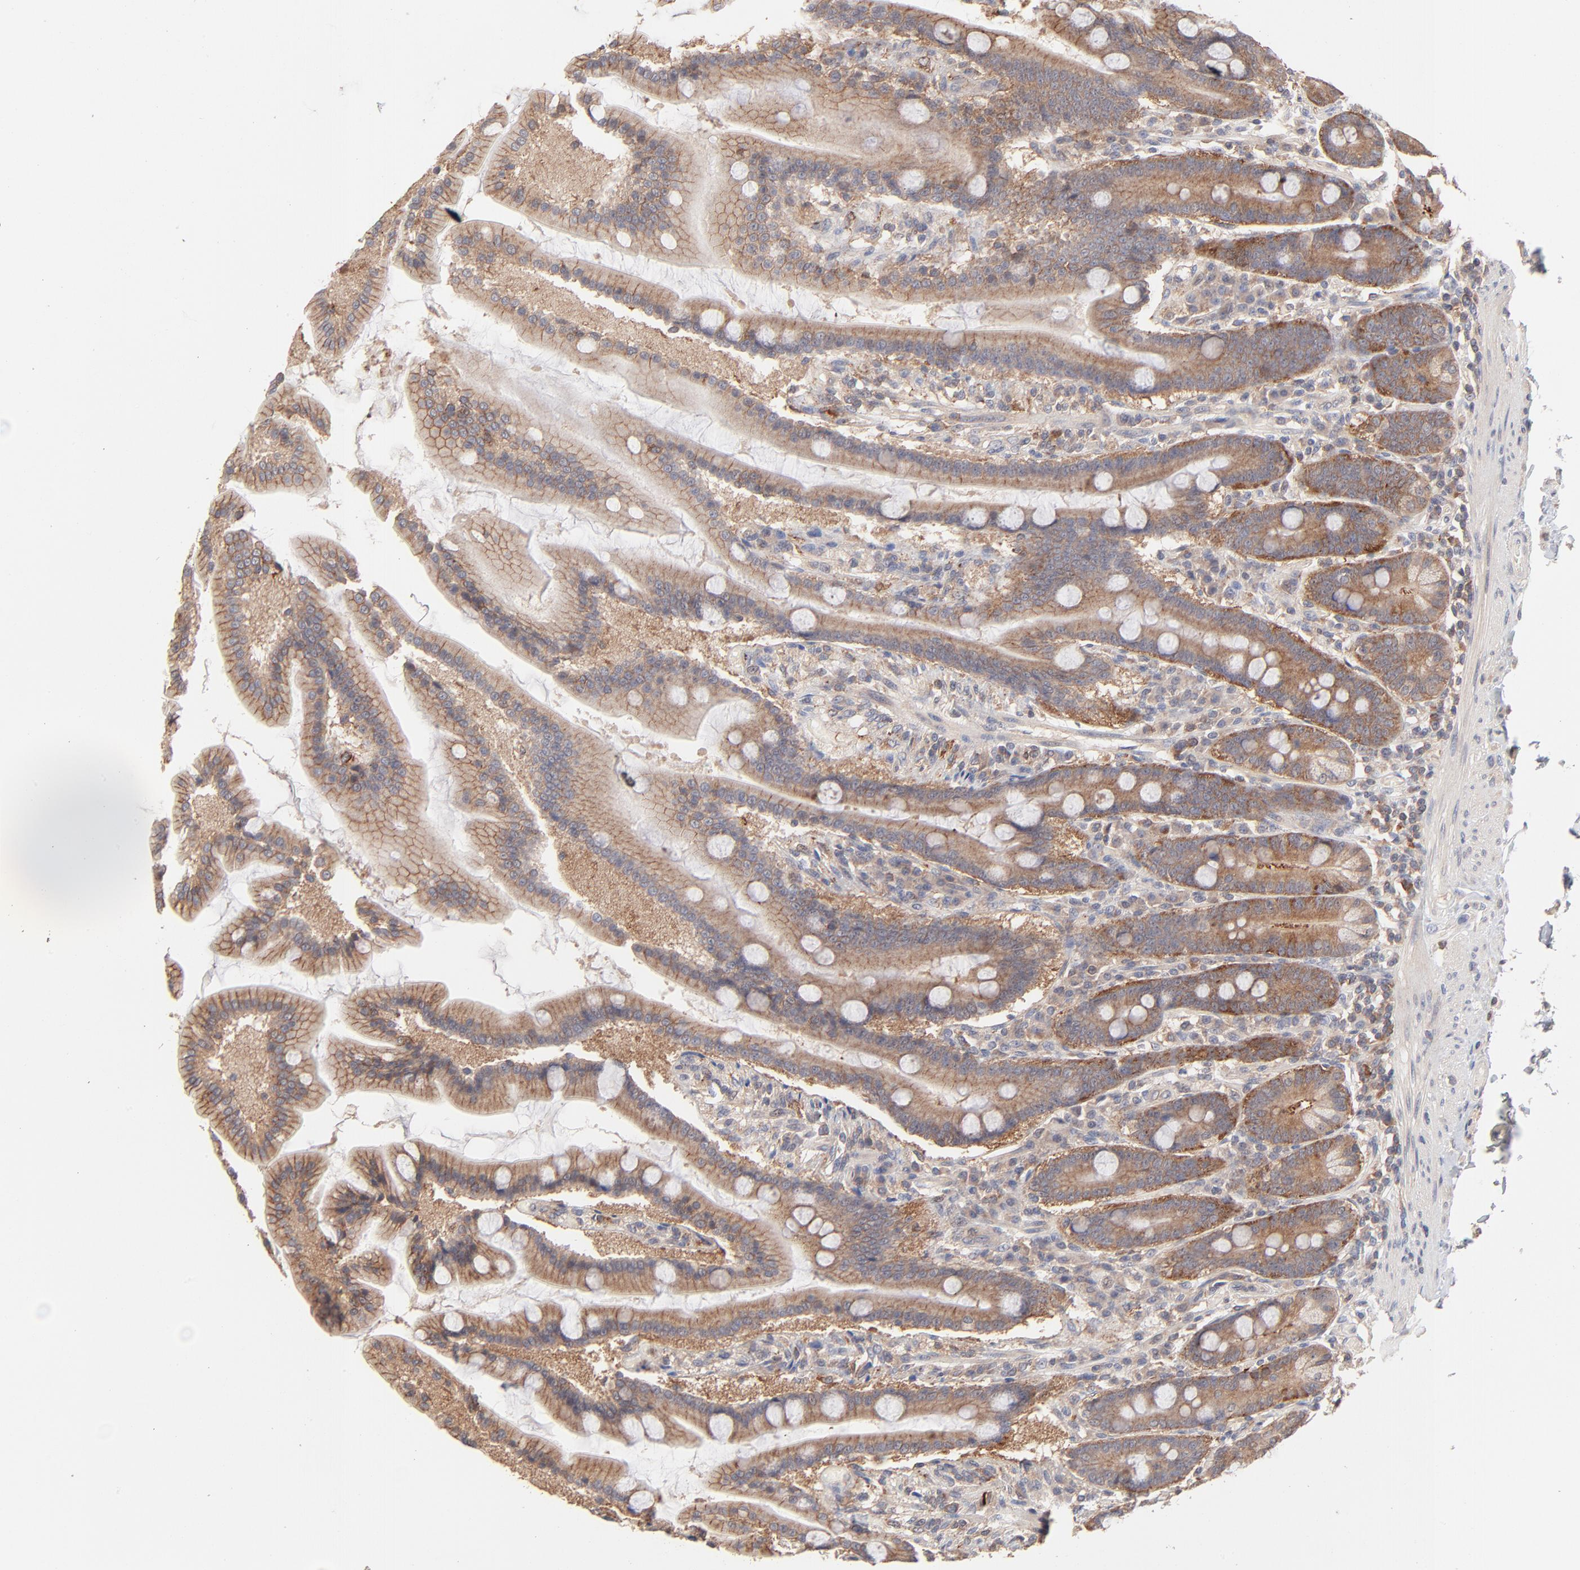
{"staining": {"intensity": "moderate", "quantity": ">75%", "location": "cytoplasmic/membranous"}, "tissue": "duodenum", "cell_type": "Glandular cells", "image_type": "normal", "snomed": [{"axis": "morphology", "description": "Normal tissue, NOS"}, {"axis": "topography", "description": "Duodenum"}], "caption": "The micrograph displays immunohistochemical staining of benign duodenum. There is moderate cytoplasmic/membranous staining is seen in about >75% of glandular cells.", "gene": "IVNS1ABP", "patient": {"sex": "female", "age": 64}}